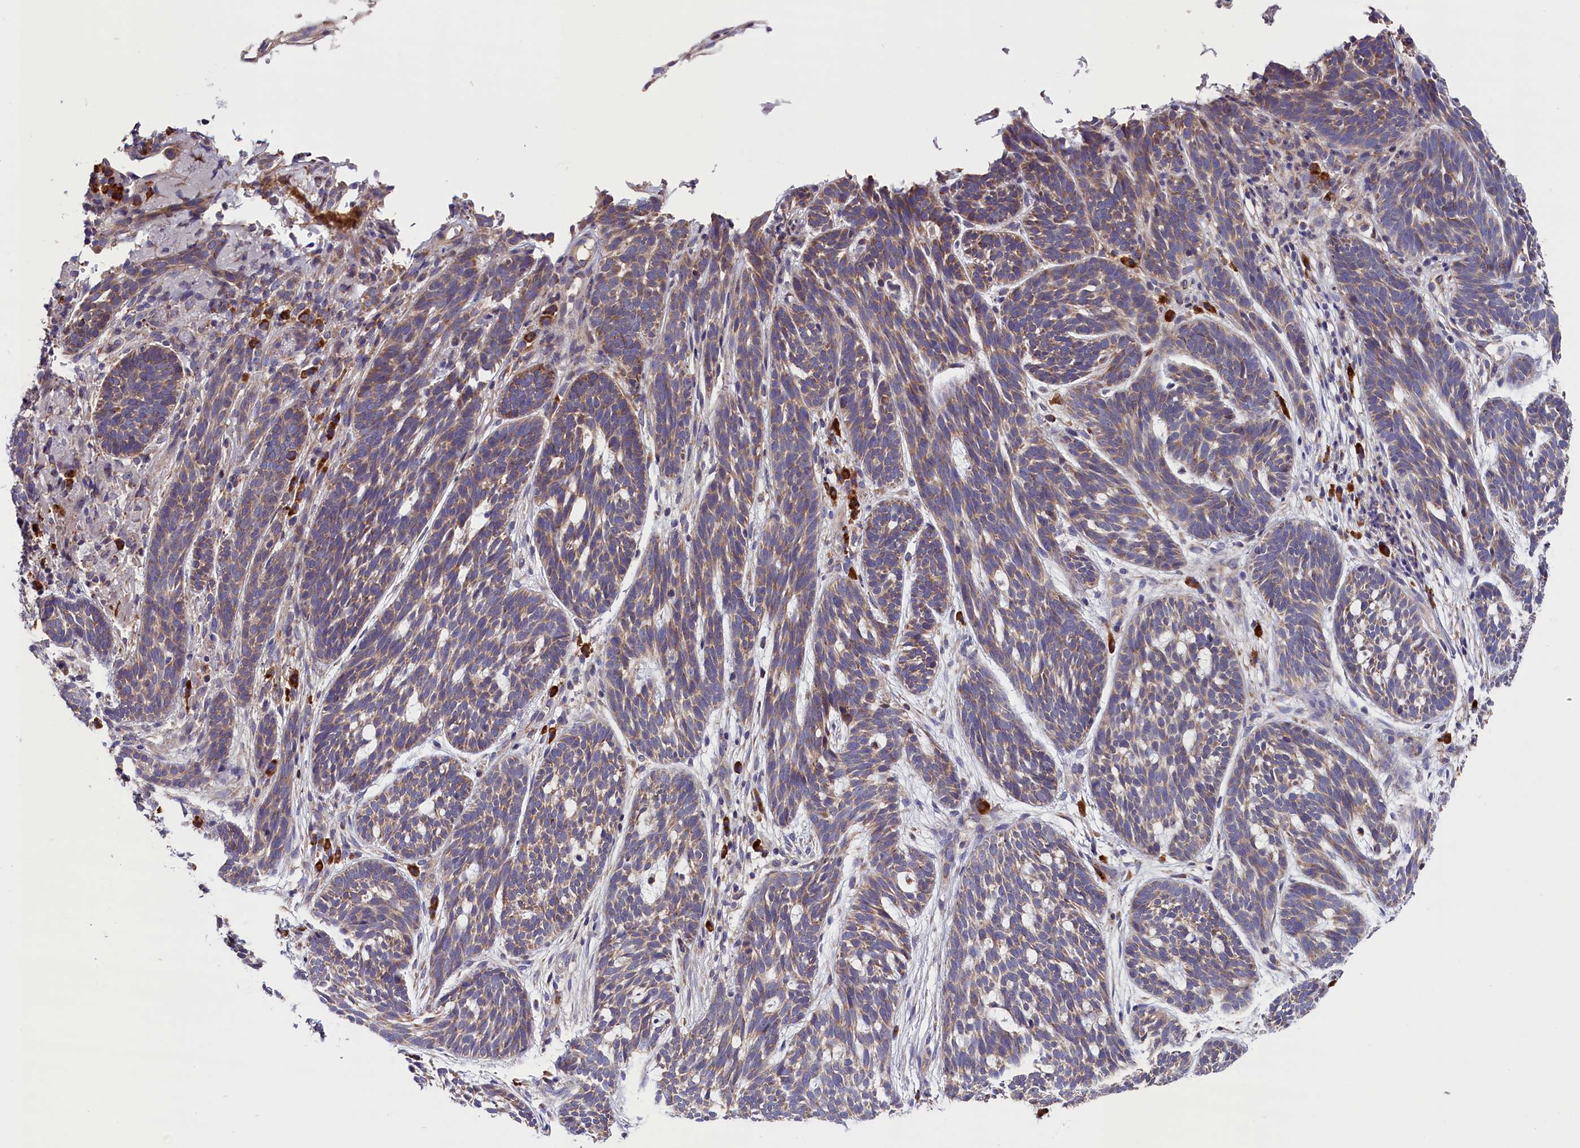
{"staining": {"intensity": "weak", "quantity": "25%-75%", "location": "cytoplasmic/membranous"}, "tissue": "skin cancer", "cell_type": "Tumor cells", "image_type": "cancer", "snomed": [{"axis": "morphology", "description": "Basal cell carcinoma"}, {"axis": "topography", "description": "Skin"}], "caption": "The image reveals a brown stain indicating the presence of a protein in the cytoplasmic/membranous of tumor cells in skin basal cell carcinoma.", "gene": "ZSWIM1", "patient": {"sex": "male", "age": 71}}